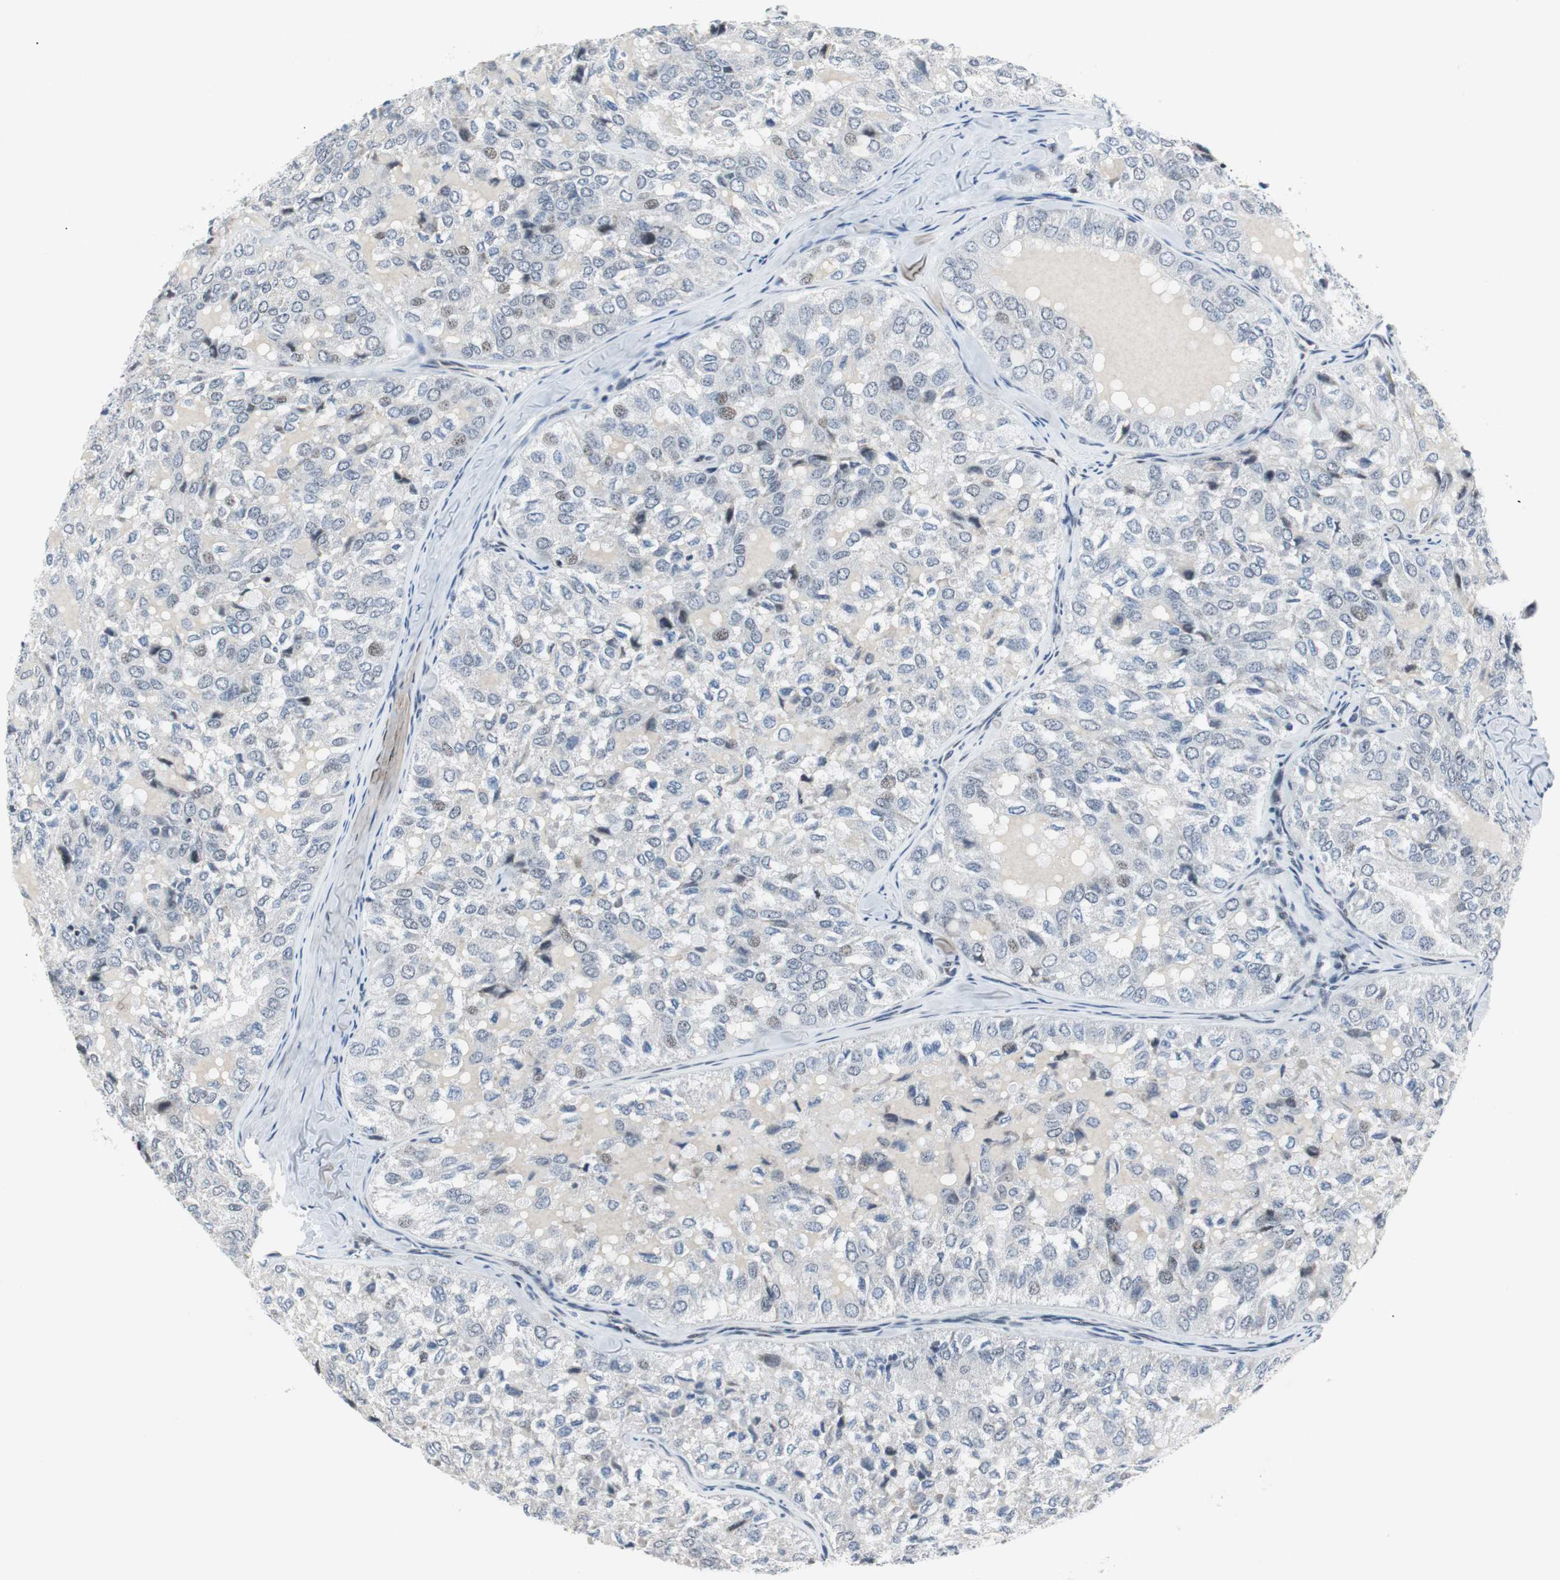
{"staining": {"intensity": "weak", "quantity": "<25%", "location": "nuclear"}, "tissue": "thyroid cancer", "cell_type": "Tumor cells", "image_type": "cancer", "snomed": [{"axis": "morphology", "description": "Follicular adenoma carcinoma, NOS"}, {"axis": "topography", "description": "Thyroid gland"}], "caption": "Follicular adenoma carcinoma (thyroid) was stained to show a protein in brown. There is no significant positivity in tumor cells. (DAB immunohistochemistry (IHC) visualized using brightfield microscopy, high magnification).", "gene": "MTA1", "patient": {"sex": "male", "age": 75}}